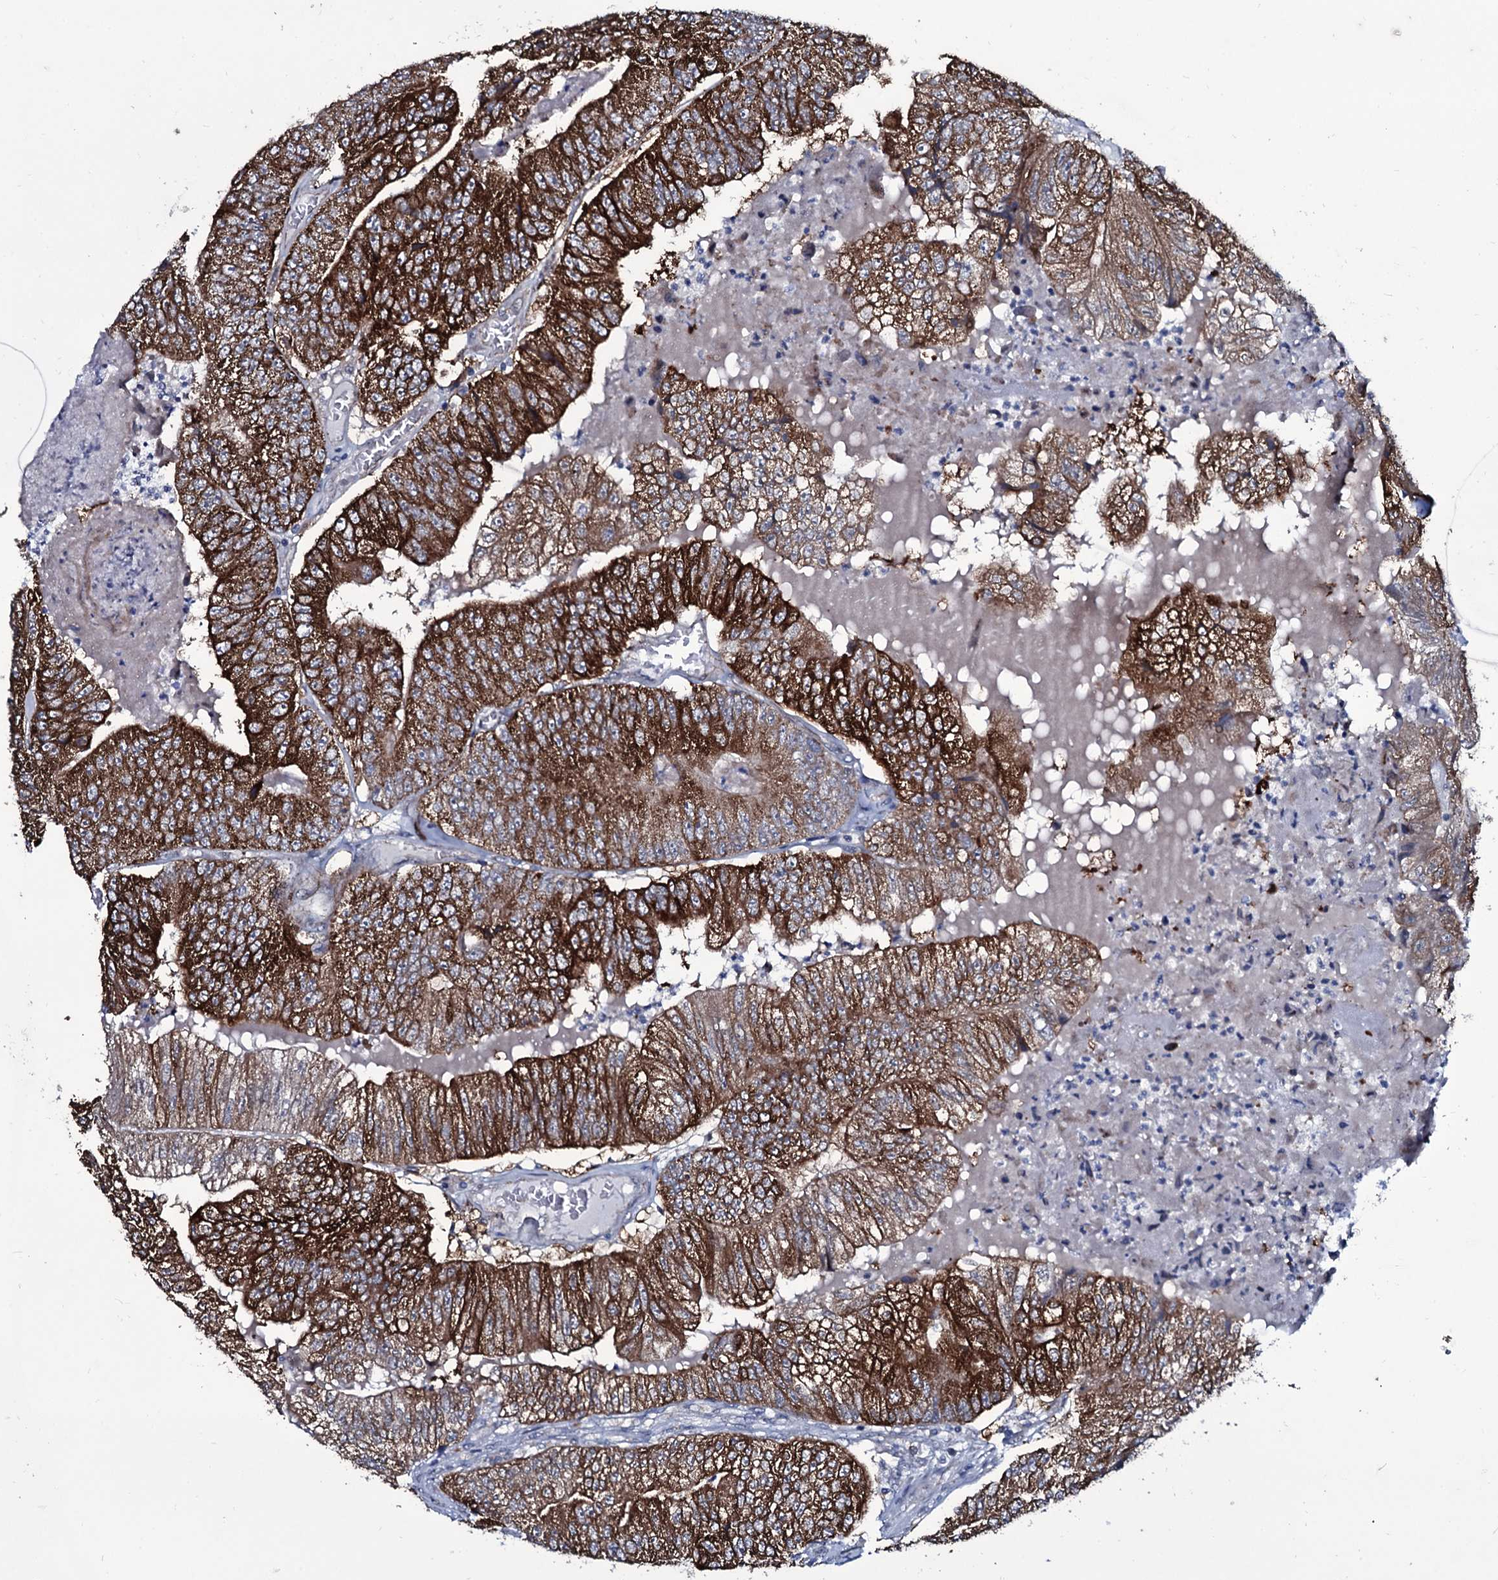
{"staining": {"intensity": "strong", "quantity": ">75%", "location": "cytoplasmic/membranous"}, "tissue": "colorectal cancer", "cell_type": "Tumor cells", "image_type": "cancer", "snomed": [{"axis": "morphology", "description": "Adenocarcinoma, NOS"}, {"axis": "topography", "description": "Colon"}], "caption": "Colorectal adenocarcinoma stained for a protein displays strong cytoplasmic/membranous positivity in tumor cells. The protein of interest is stained brown, and the nuclei are stained in blue (DAB (3,3'-diaminobenzidine) IHC with brightfield microscopy, high magnification).", "gene": "WIPF3", "patient": {"sex": "female", "age": 67}}